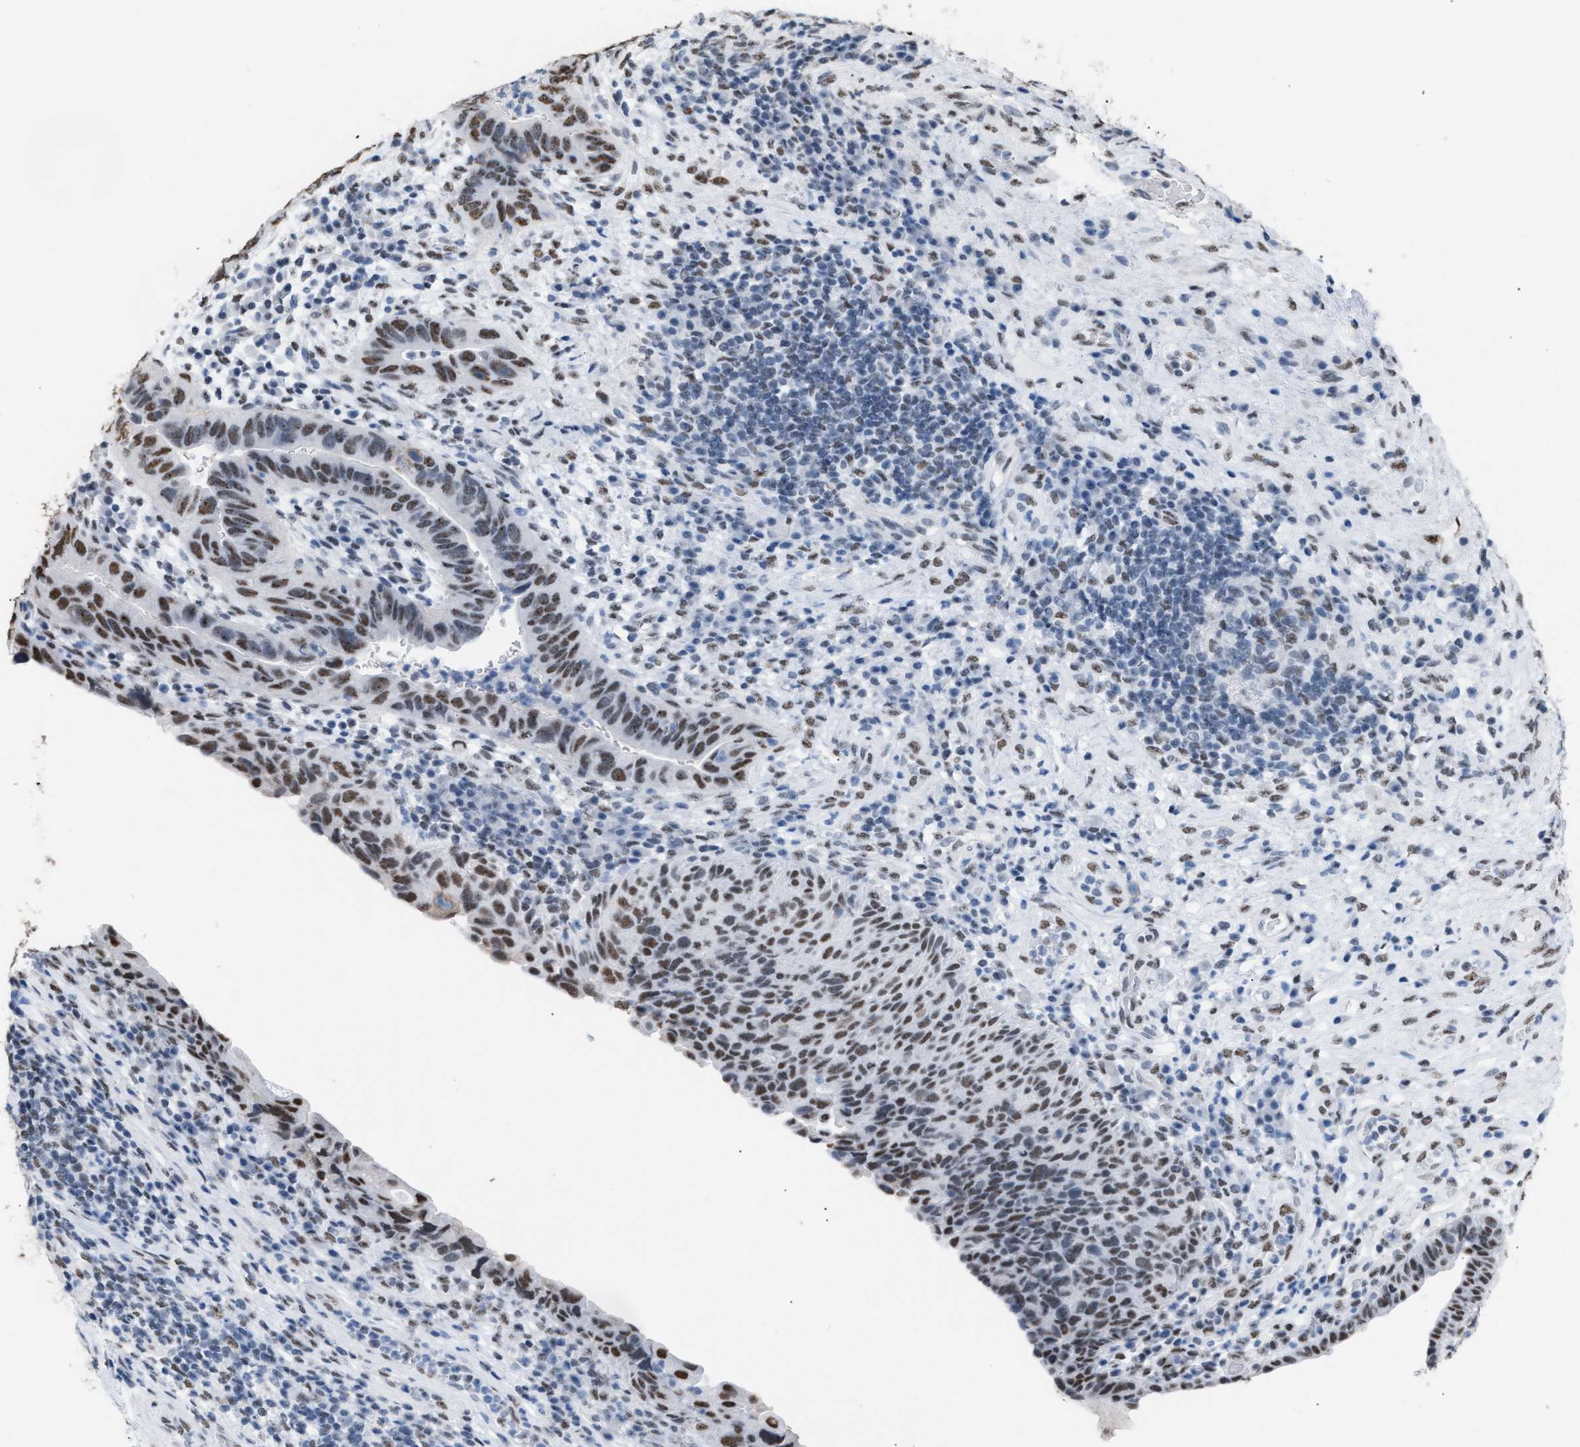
{"staining": {"intensity": "strong", "quantity": ">75%", "location": "nuclear"}, "tissue": "urothelial cancer", "cell_type": "Tumor cells", "image_type": "cancer", "snomed": [{"axis": "morphology", "description": "Urothelial carcinoma, High grade"}, {"axis": "topography", "description": "Urinary bladder"}], "caption": "Urothelial cancer stained with DAB IHC displays high levels of strong nuclear expression in about >75% of tumor cells.", "gene": "CCAR2", "patient": {"sex": "female", "age": 82}}